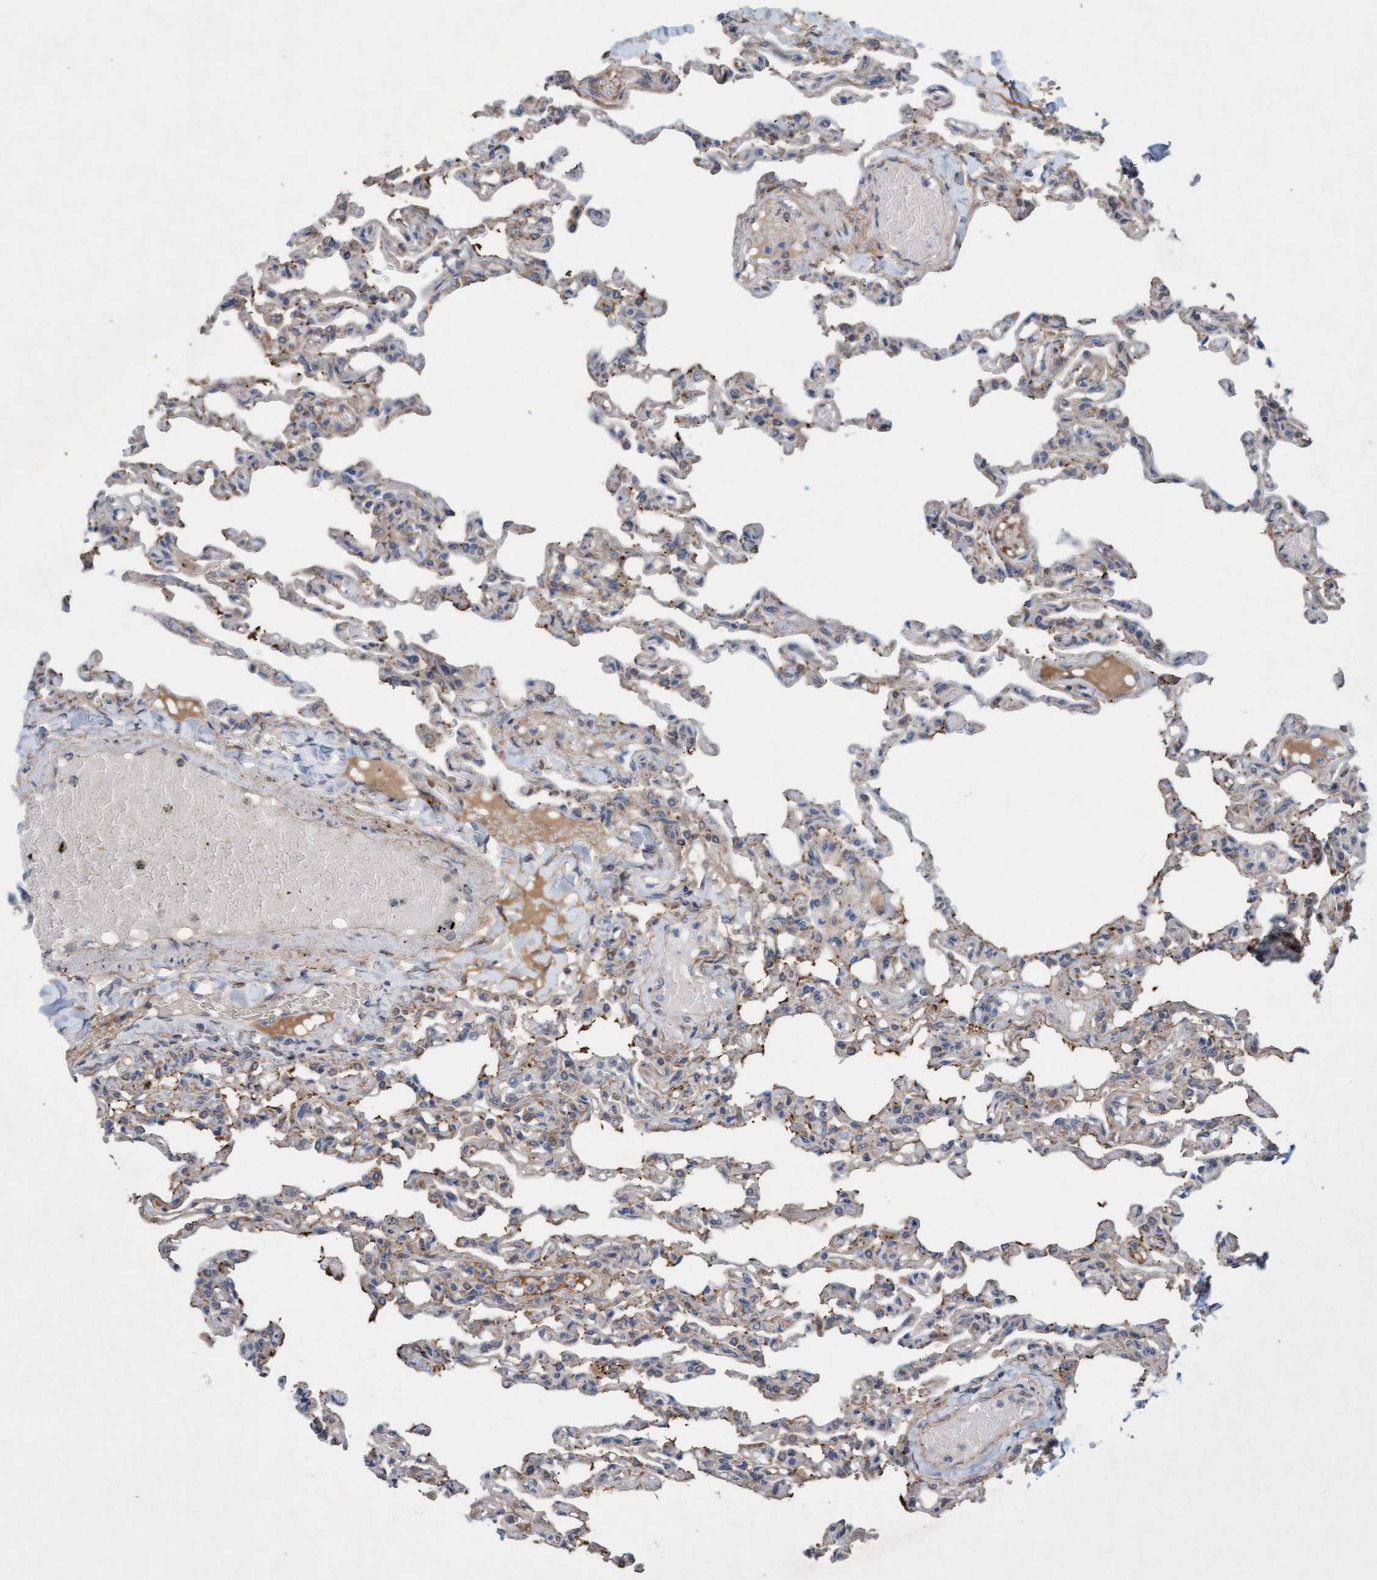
{"staining": {"intensity": "weak", "quantity": "25%-75%", "location": "cytoplasmic/membranous"}, "tissue": "lung", "cell_type": "Alveolar cells", "image_type": "normal", "snomed": [{"axis": "morphology", "description": "Normal tissue, NOS"}, {"axis": "topography", "description": "Lung"}], "caption": "This histopathology image displays immunohistochemistry staining of unremarkable human lung, with low weak cytoplasmic/membranous staining in about 25%-75% of alveolar cells.", "gene": "DDHD2", "patient": {"sex": "male", "age": 21}}